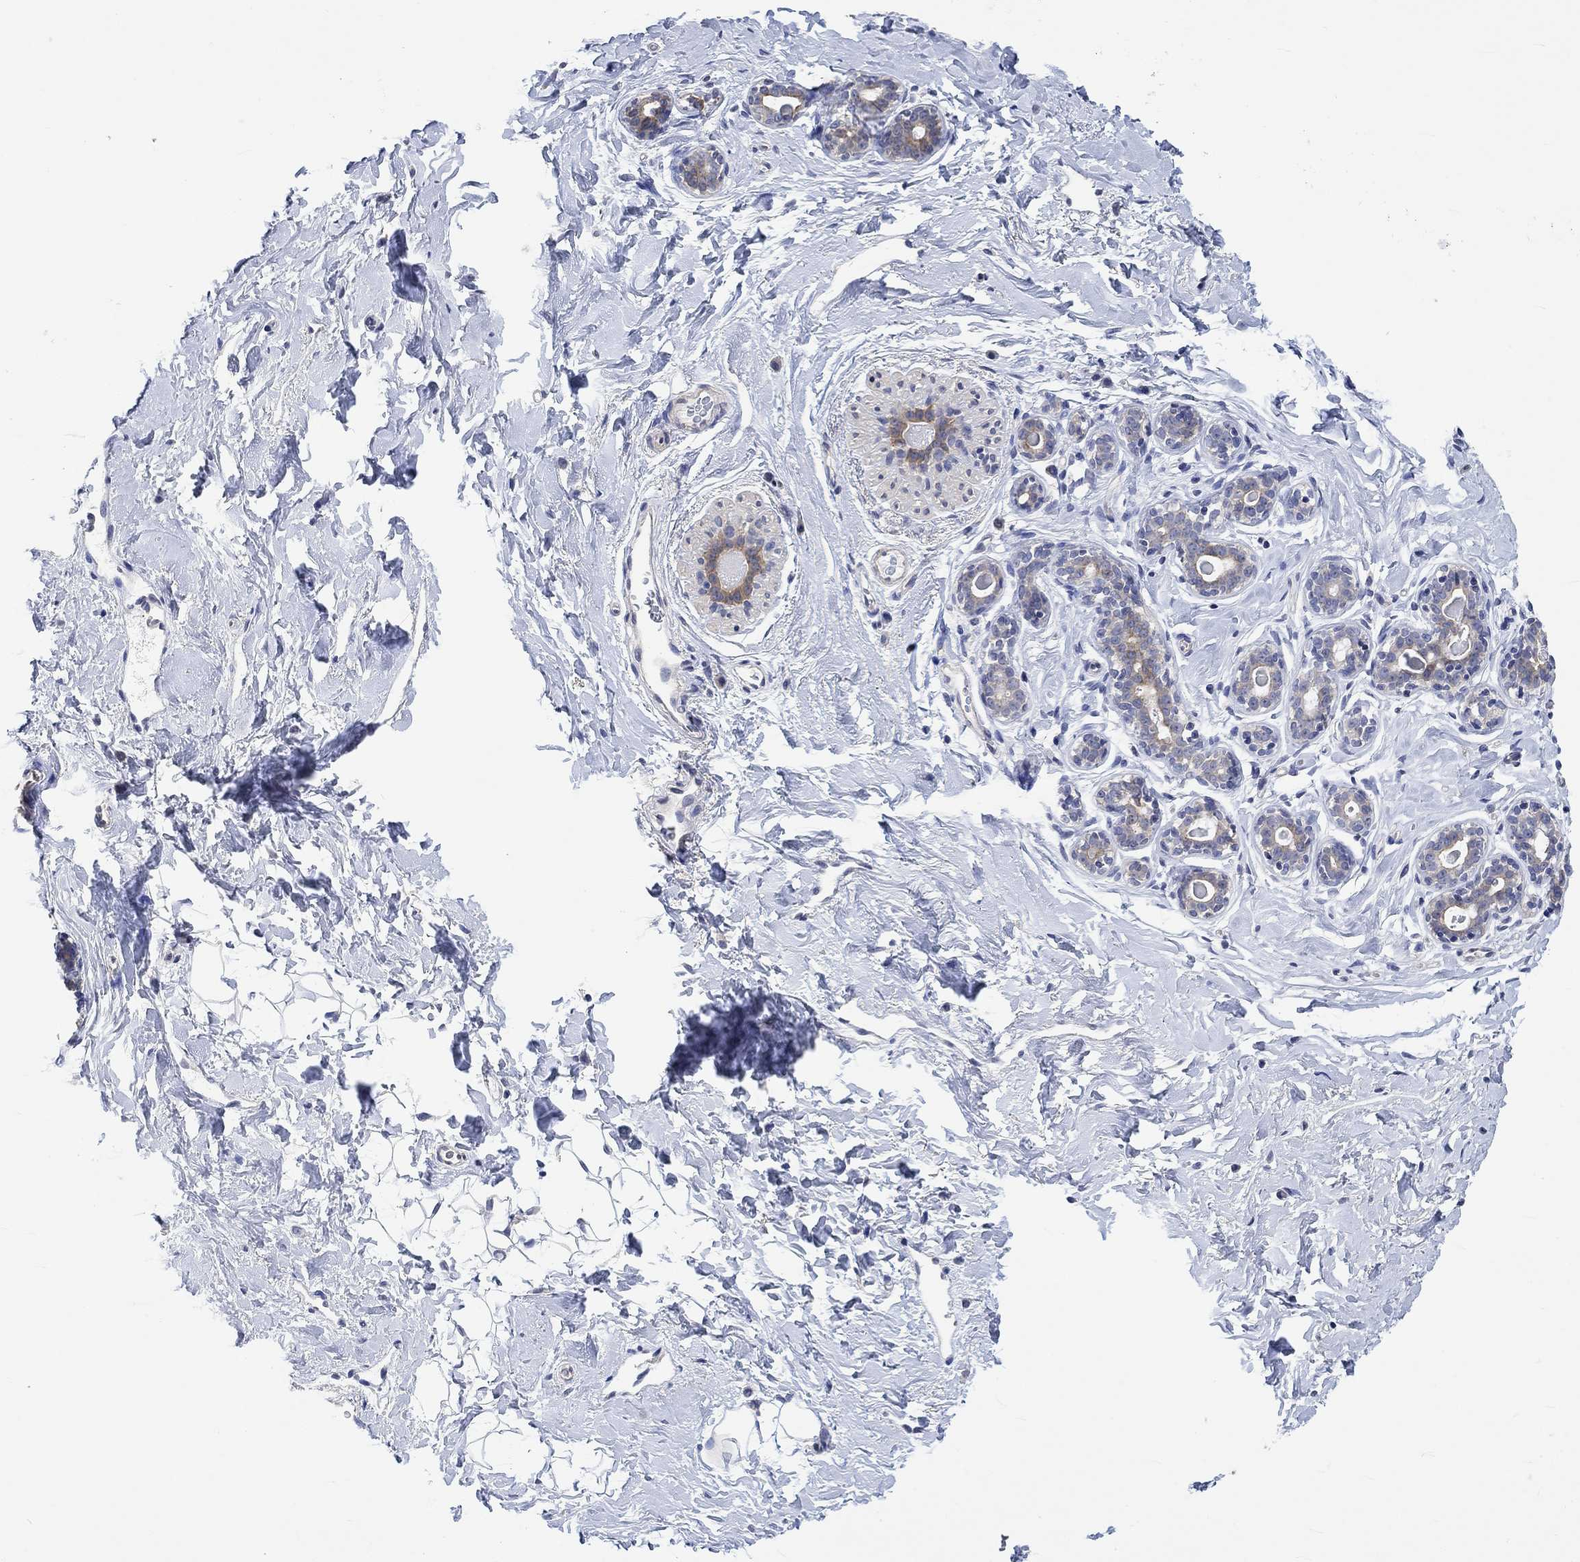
{"staining": {"intensity": "negative", "quantity": "none", "location": "none"}, "tissue": "breast", "cell_type": "Adipocytes", "image_type": "normal", "snomed": [{"axis": "morphology", "description": "Normal tissue, NOS"}, {"axis": "topography", "description": "Breast"}], "caption": "An immunohistochemistry (IHC) micrograph of normal breast is shown. There is no staining in adipocytes of breast.", "gene": "AGRP", "patient": {"sex": "female", "age": 43}}